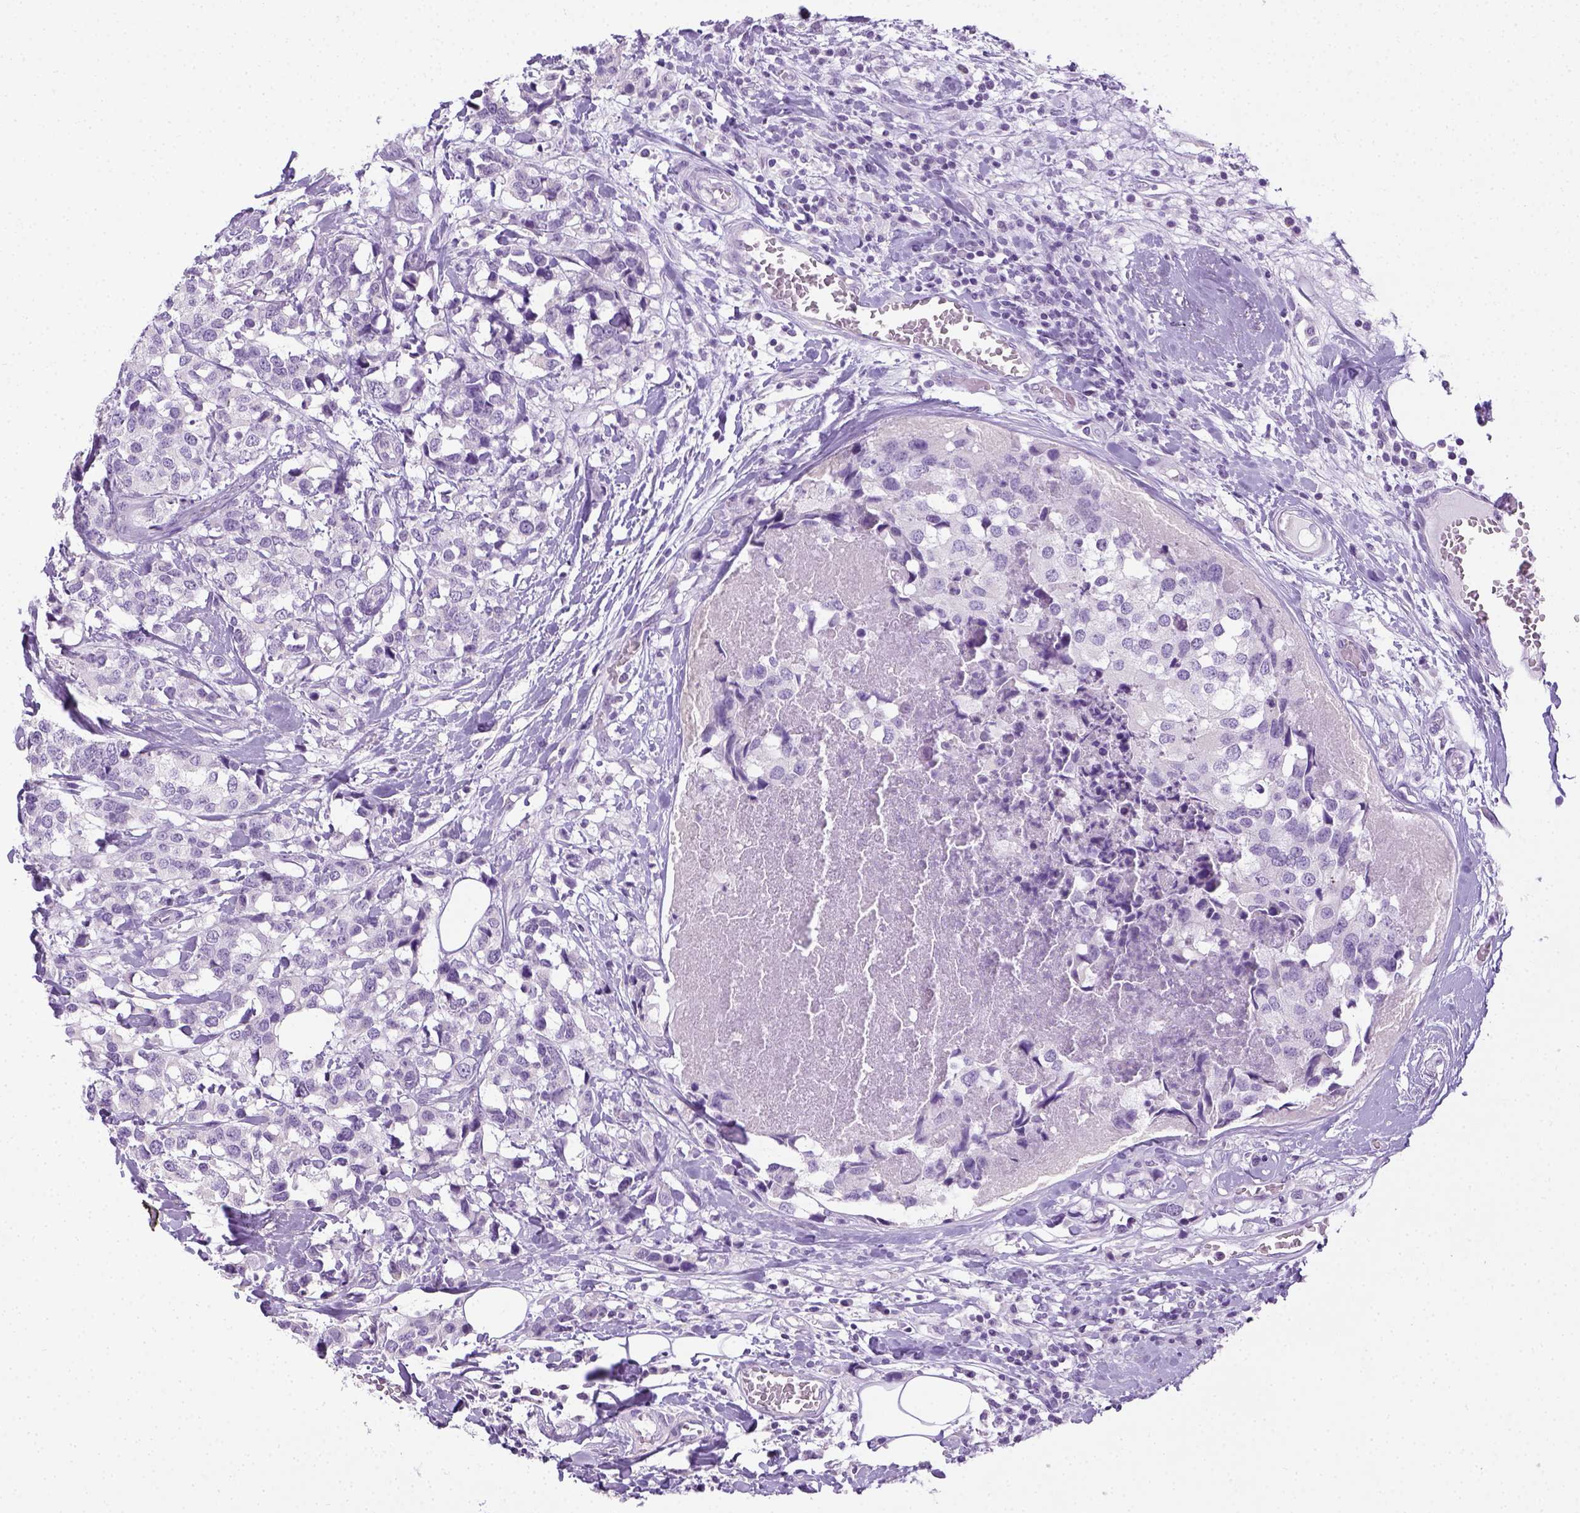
{"staining": {"intensity": "negative", "quantity": "none", "location": "none"}, "tissue": "breast cancer", "cell_type": "Tumor cells", "image_type": "cancer", "snomed": [{"axis": "morphology", "description": "Lobular carcinoma"}, {"axis": "topography", "description": "Breast"}], "caption": "A high-resolution histopathology image shows IHC staining of lobular carcinoma (breast), which displays no significant expression in tumor cells.", "gene": "LGSN", "patient": {"sex": "female", "age": 59}}